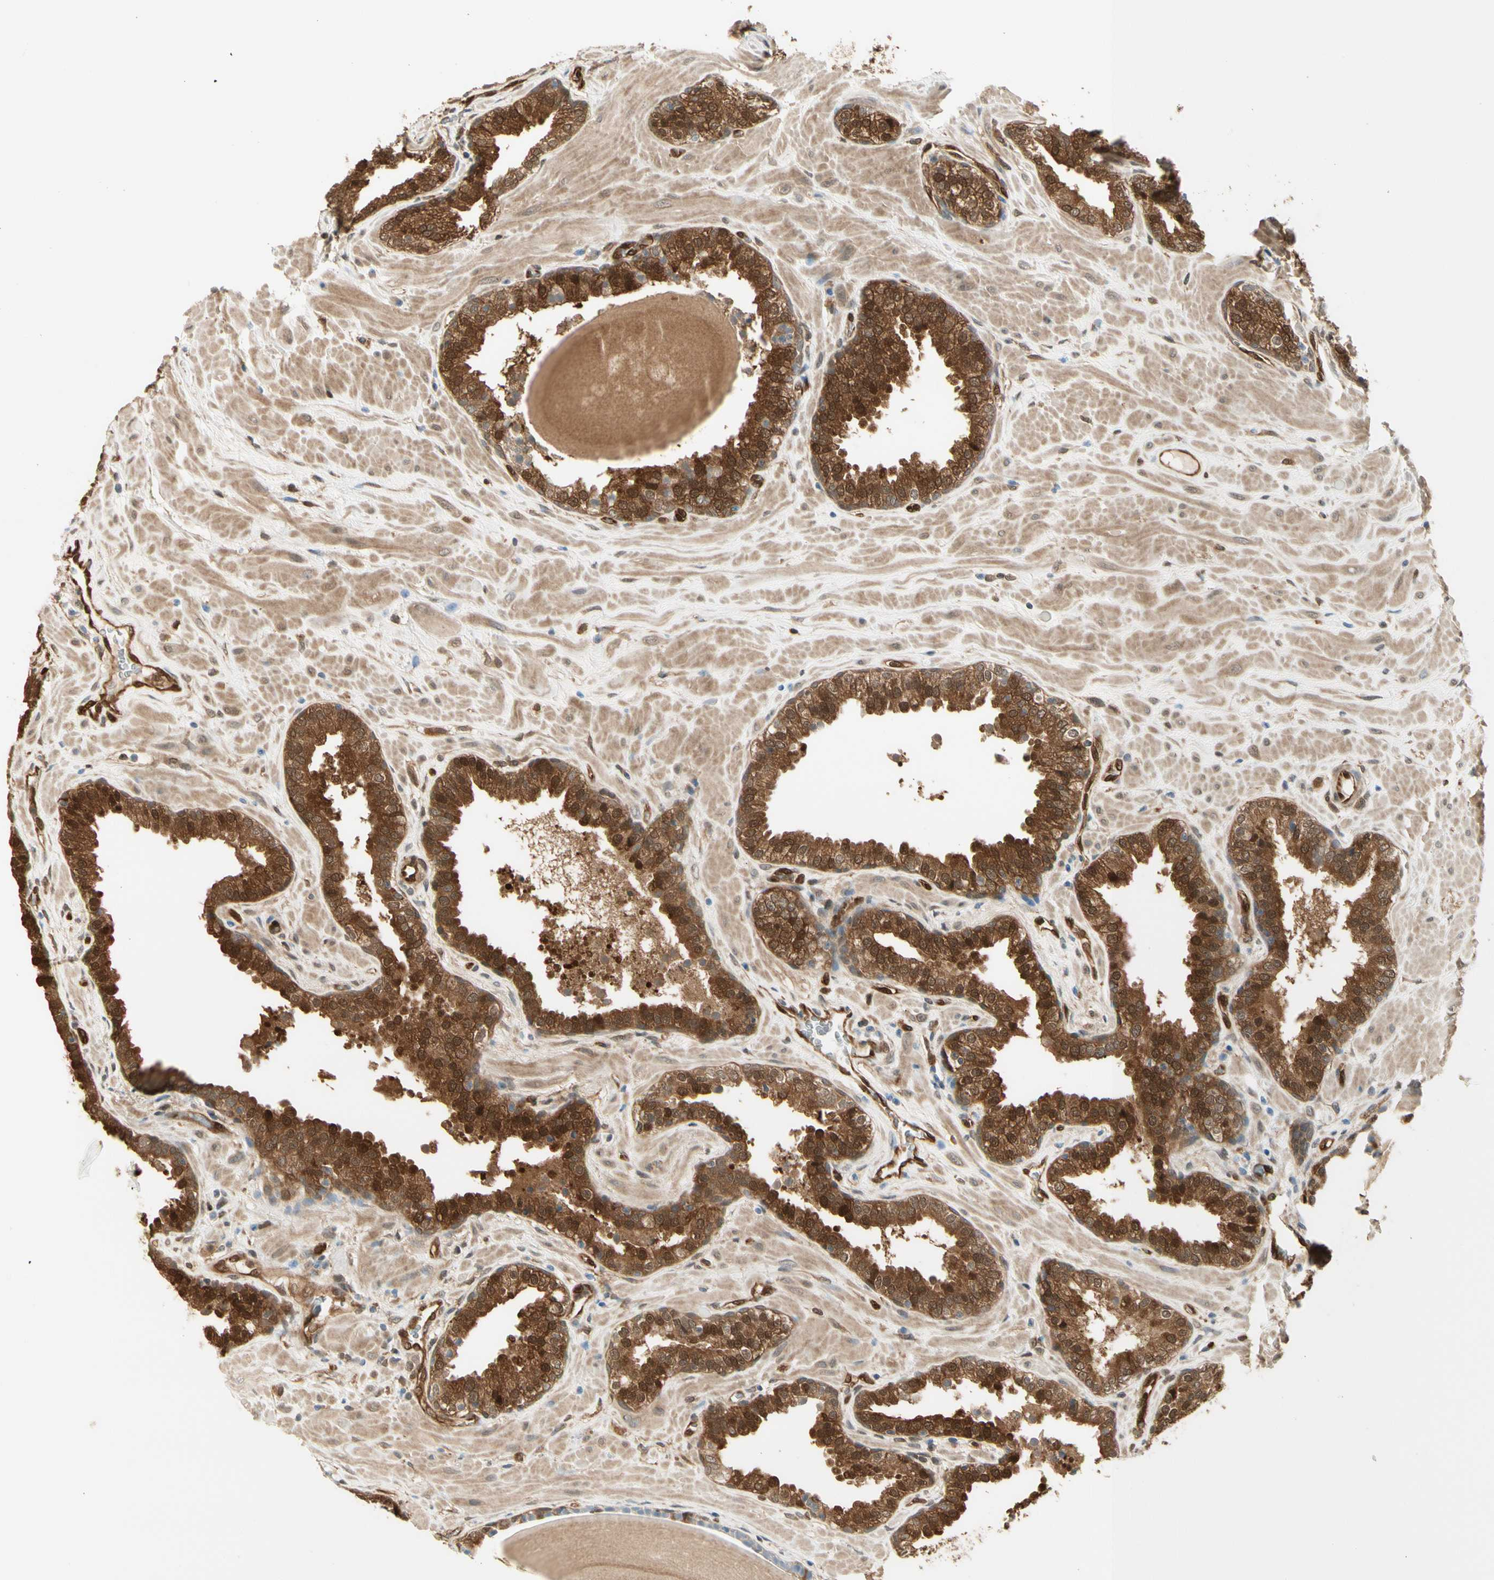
{"staining": {"intensity": "strong", "quantity": ">75%", "location": "cytoplasmic/membranous,nuclear"}, "tissue": "prostate", "cell_type": "Glandular cells", "image_type": "normal", "snomed": [{"axis": "morphology", "description": "Normal tissue, NOS"}, {"axis": "topography", "description": "Prostate"}], "caption": "Immunohistochemical staining of benign human prostate reveals >75% levels of strong cytoplasmic/membranous,nuclear protein staining in approximately >75% of glandular cells. The protein of interest is stained brown, and the nuclei are stained in blue (DAB (3,3'-diaminobenzidine) IHC with brightfield microscopy, high magnification).", "gene": "SERPINB6", "patient": {"sex": "male", "age": 51}}